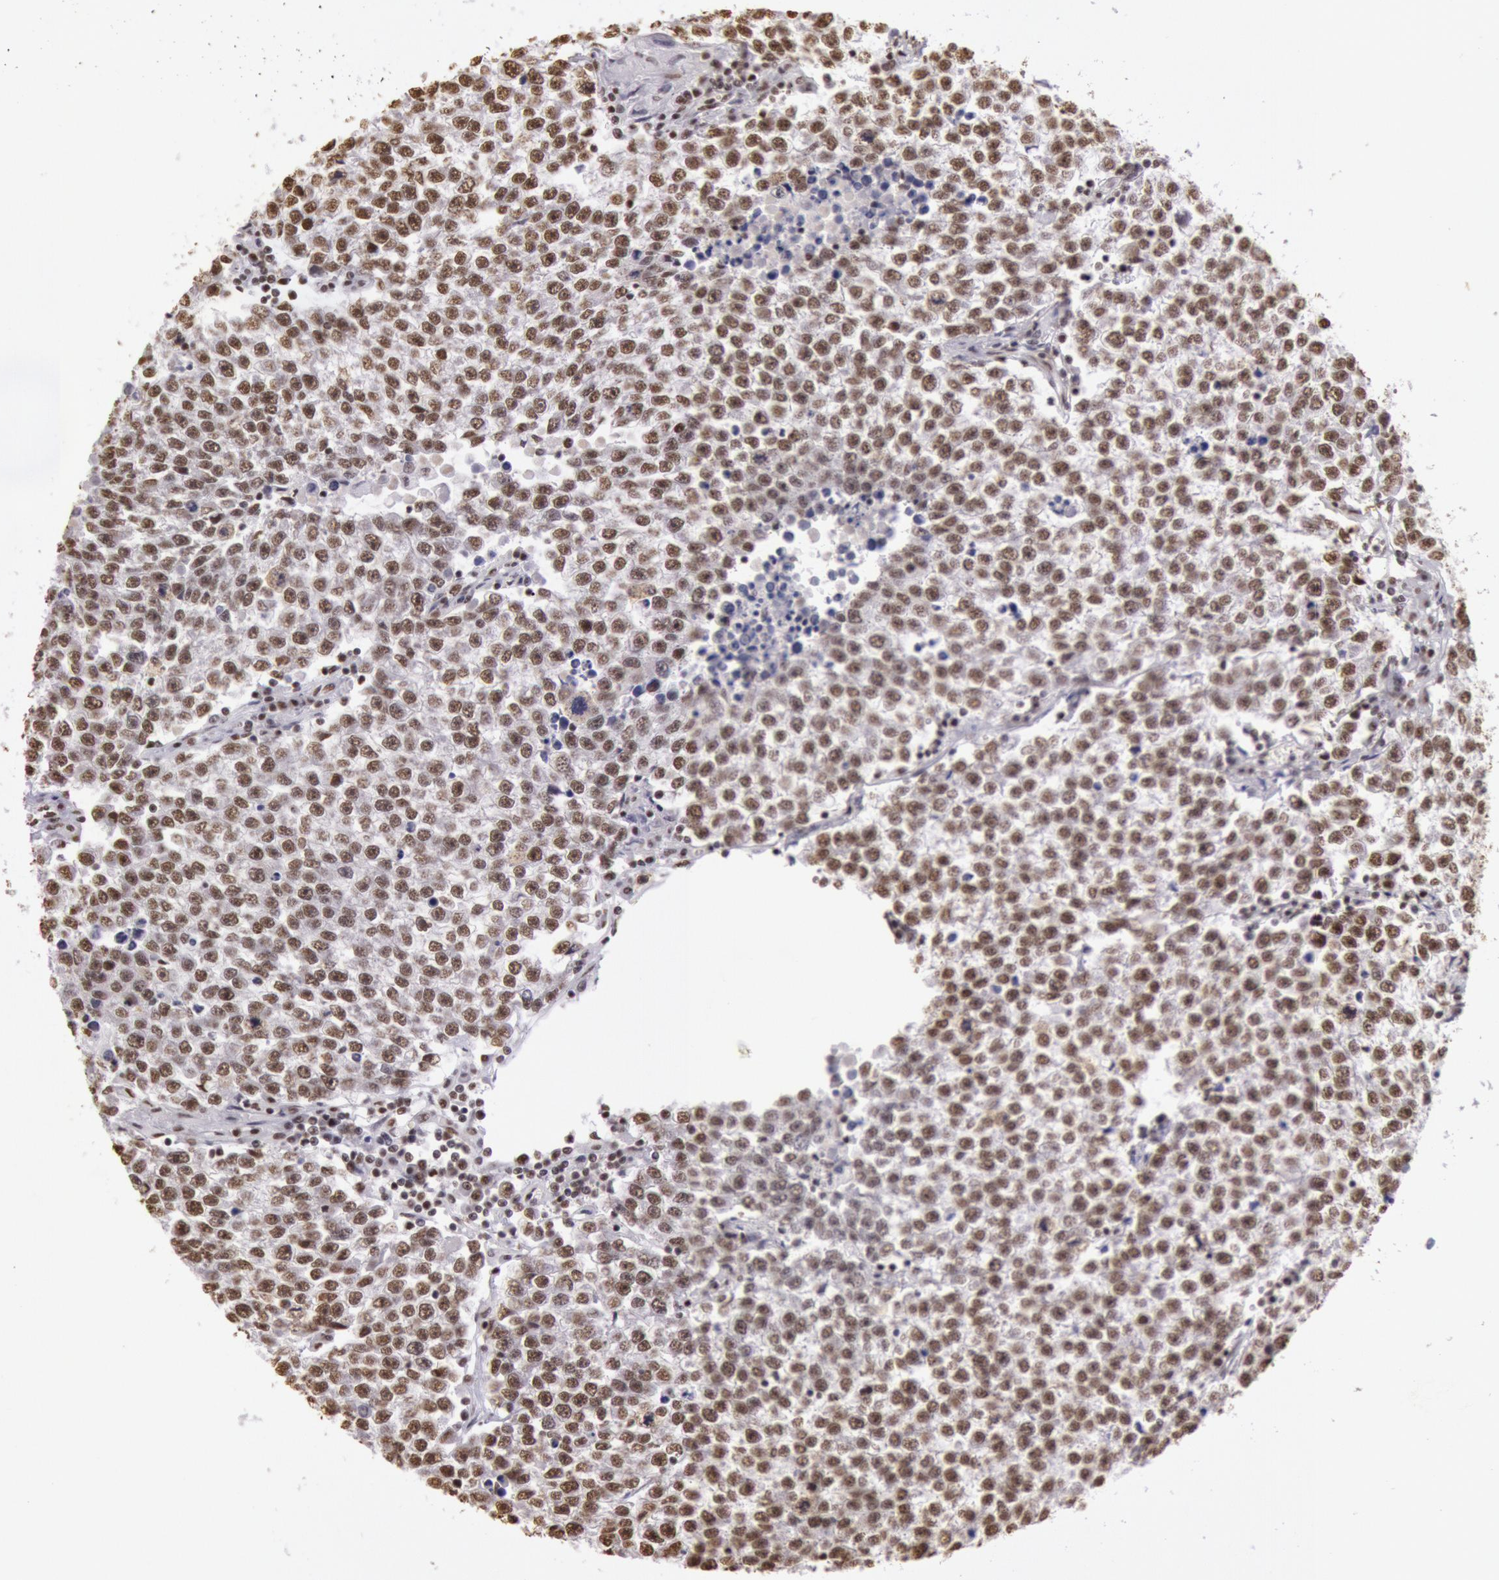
{"staining": {"intensity": "moderate", "quantity": ">75%", "location": "nuclear"}, "tissue": "testis cancer", "cell_type": "Tumor cells", "image_type": "cancer", "snomed": [{"axis": "morphology", "description": "Seminoma, NOS"}, {"axis": "topography", "description": "Testis"}], "caption": "Moderate nuclear expression for a protein is appreciated in approximately >75% of tumor cells of seminoma (testis) using immunohistochemistry (IHC).", "gene": "HNRNPH2", "patient": {"sex": "male", "age": 36}}